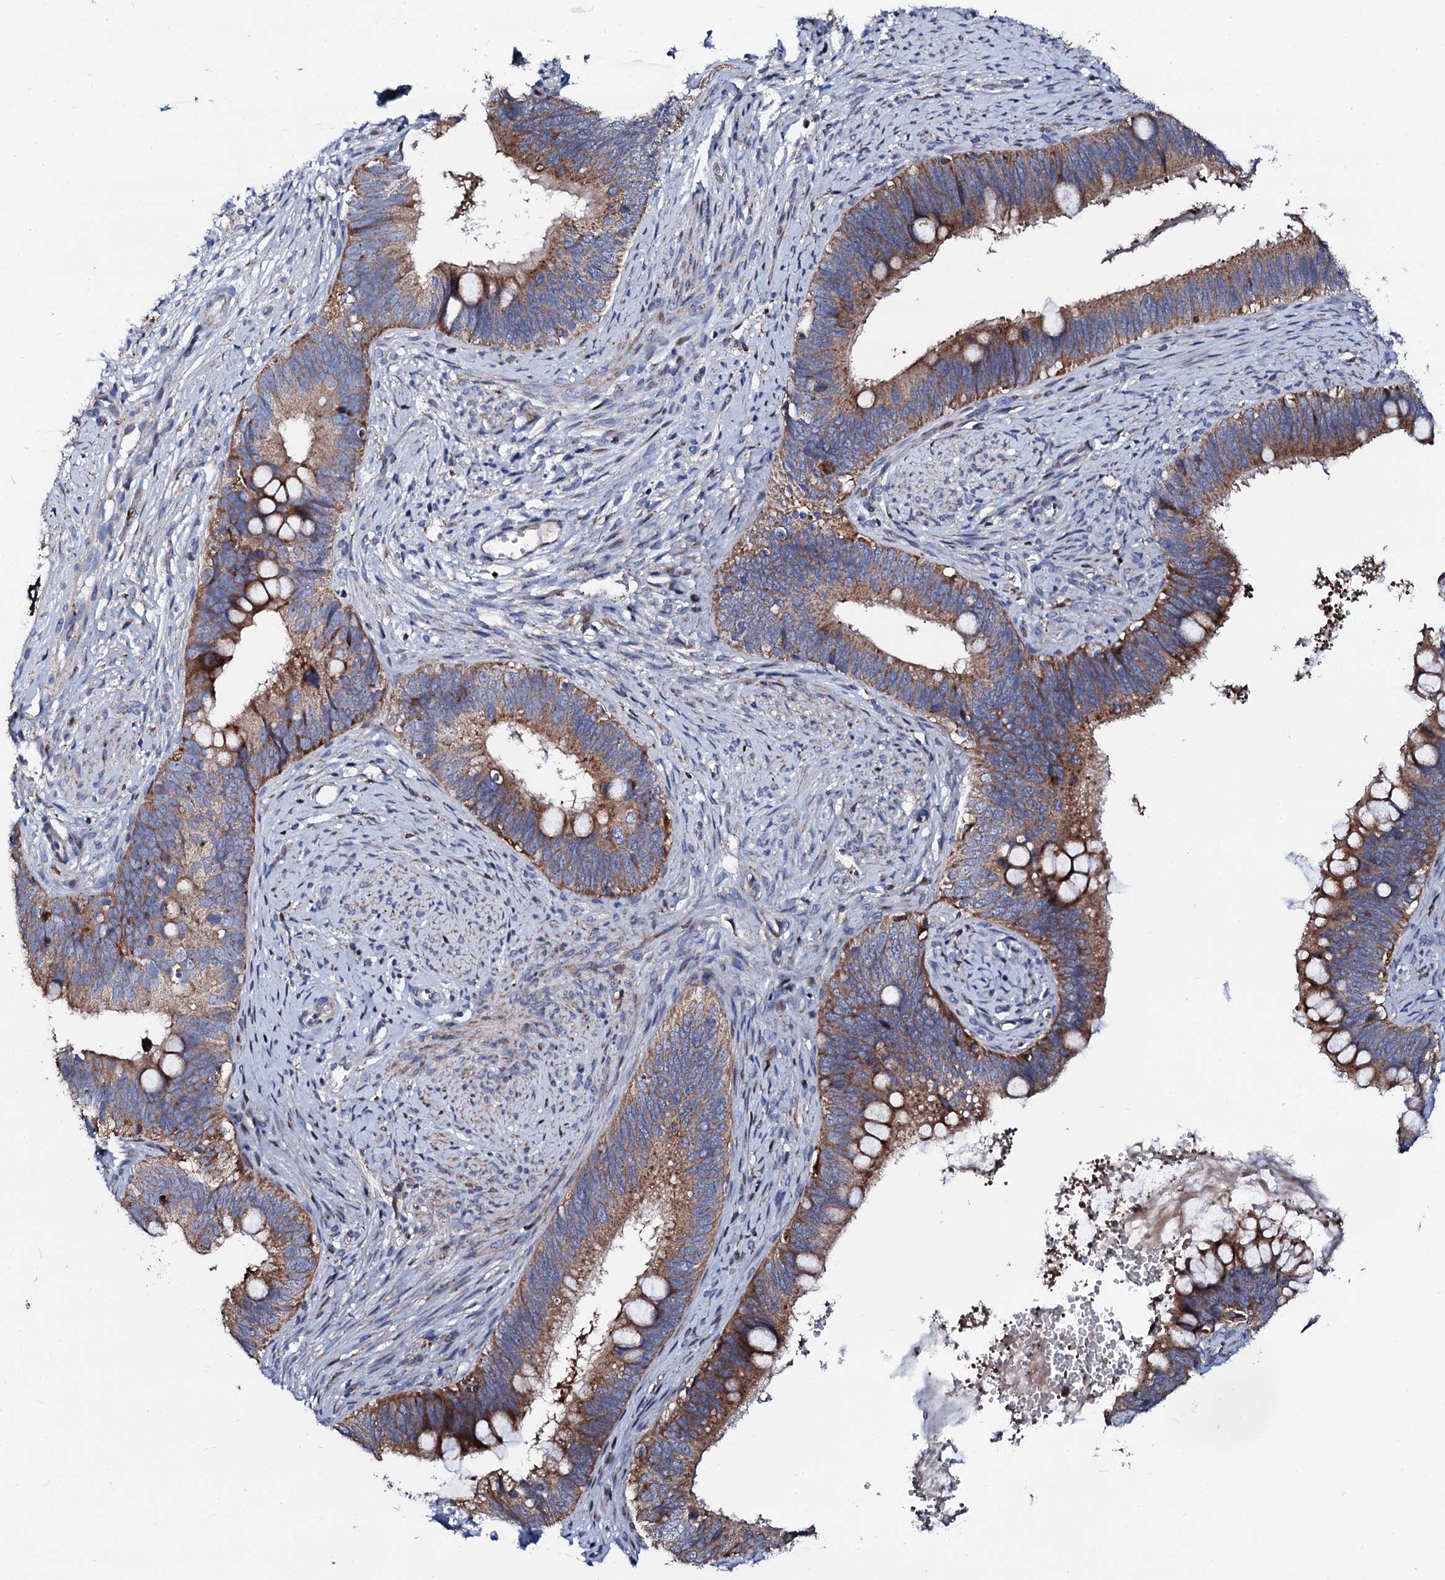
{"staining": {"intensity": "strong", "quantity": ">75%", "location": "cytoplasmic/membranous"}, "tissue": "cervical cancer", "cell_type": "Tumor cells", "image_type": "cancer", "snomed": [{"axis": "morphology", "description": "Adenocarcinoma, NOS"}, {"axis": "topography", "description": "Cervix"}], "caption": "Brown immunohistochemical staining in human cervical adenocarcinoma reveals strong cytoplasmic/membranous positivity in about >75% of tumor cells.", "gene": "TCIRG1", "patient": {"sex": "female", "age": 42}}